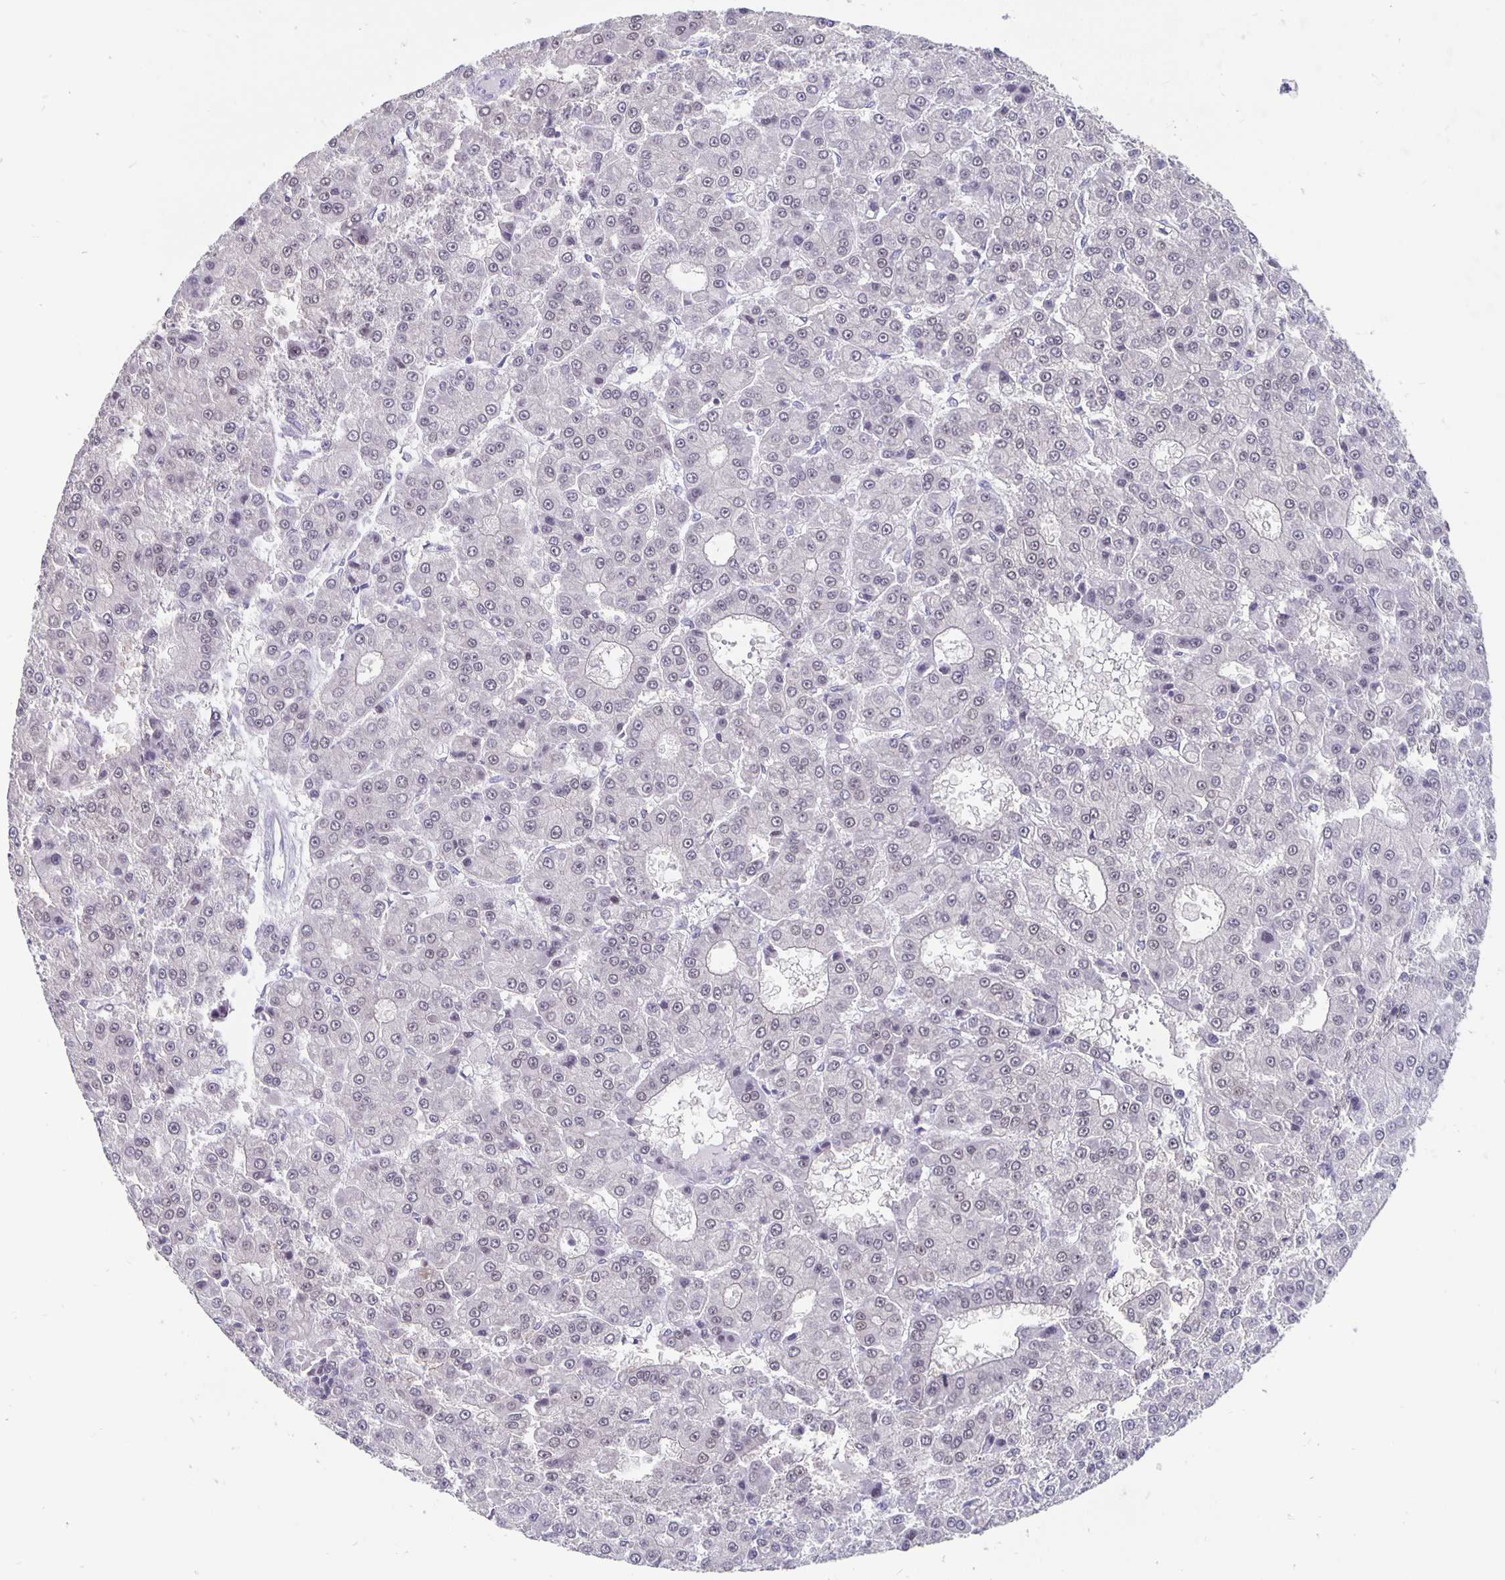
{"staining": {"intensity": "negative", "quantity": "none", "location": "none"}, "tissue": "liver cancer", "cell_type": "Tumor cells", "image_type": "cancer", "snomed": [{"axis": "morphology", "description": "Carcinoma, Hepatocellular, NOS"}, {"axis": "topography", "description": "Liver"}], "caption": "Immunohistochemical staining of liver cancer (hepatocellular carcinoma) displays no significant expression in tumor cells.", "gene": "ZNF691", "patient": {"sex": "male", "age": 70}}